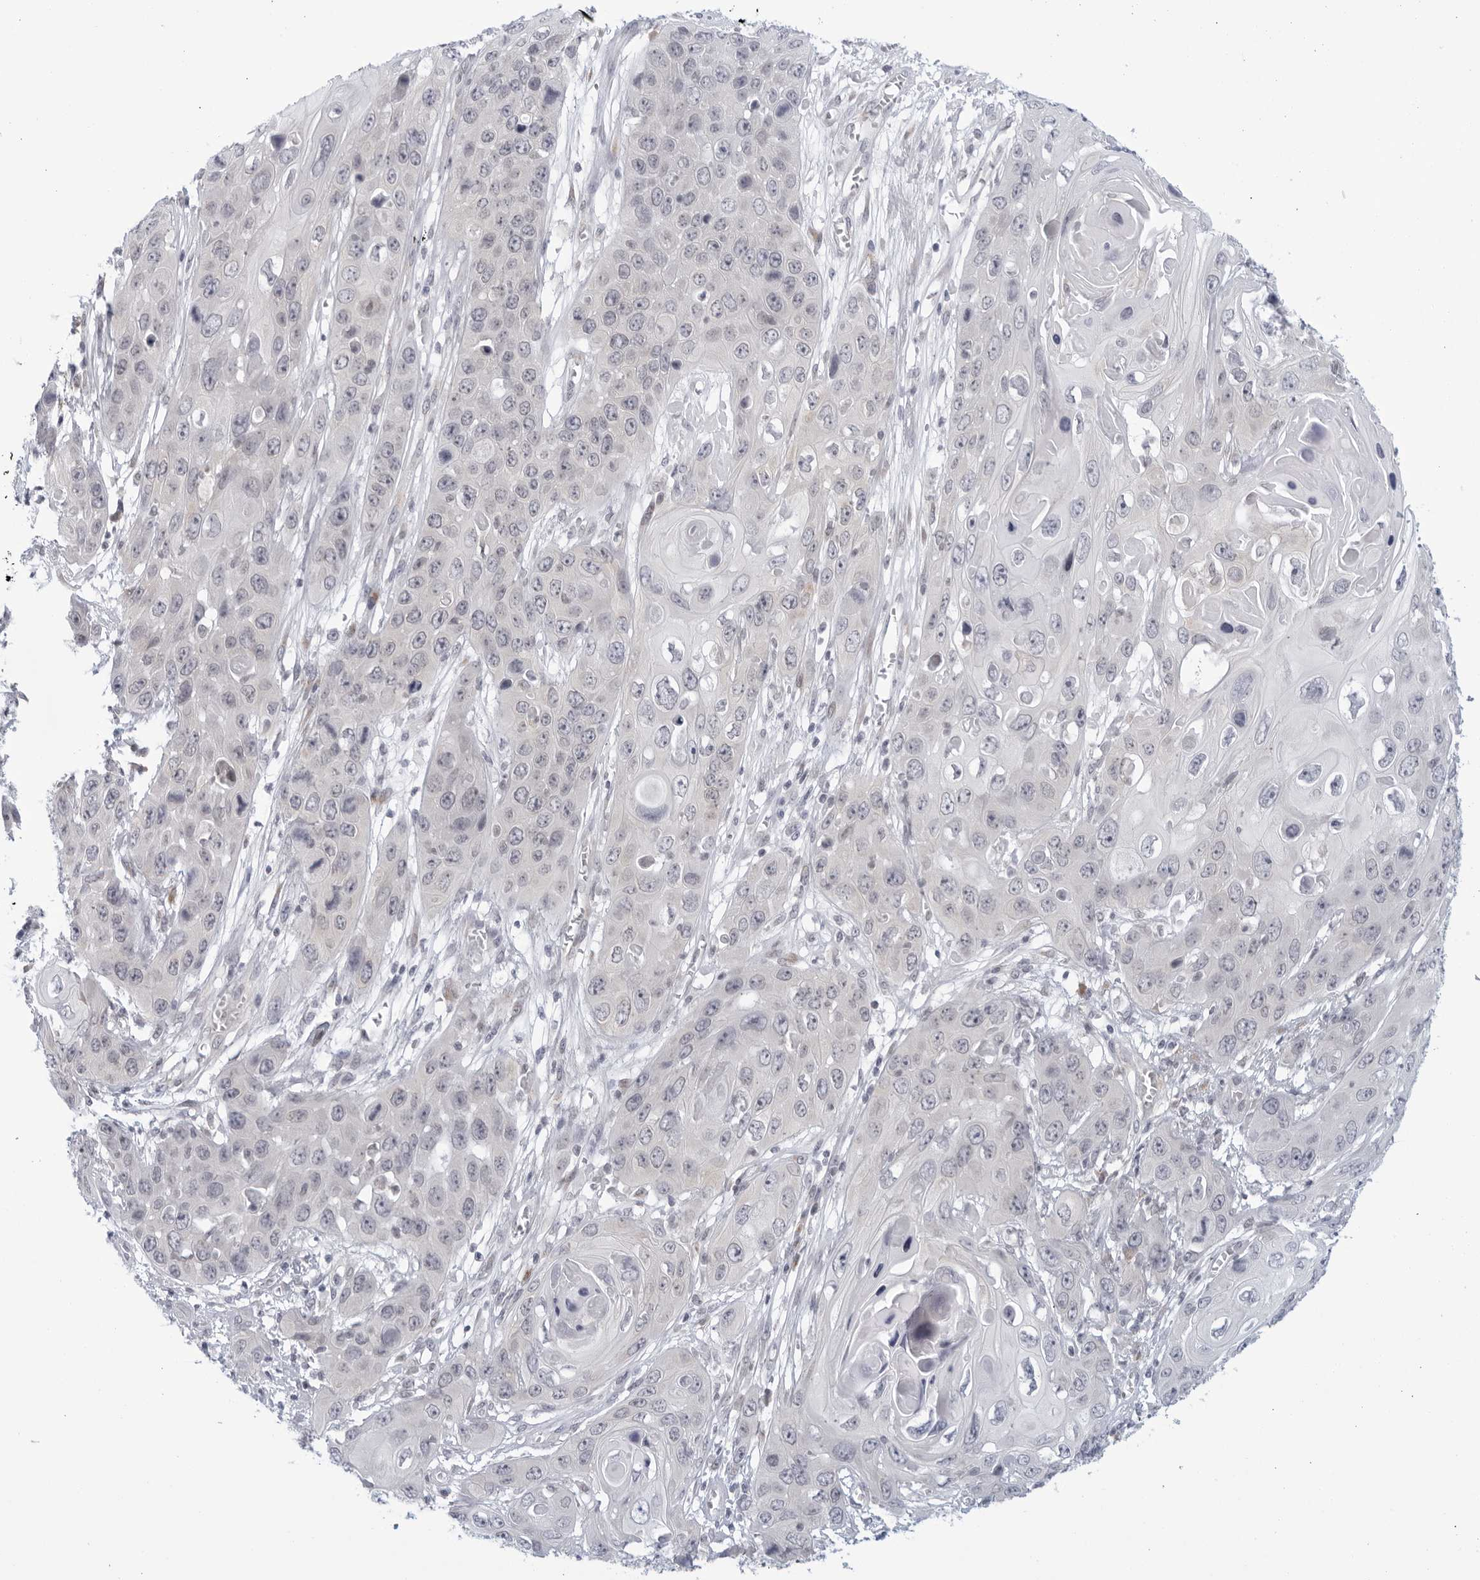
{"staining": {"intensity": "negative", "quantity": "none", "location": "none"}, "tissue": "skin cancer", "cell_type": "Tumor cells", "image_type": "cancer", "snomed": [{"axis": "morphology", "description": "Squamous cell carcinoma, NOS"}, {"axis": "topography", "description": "Skin"}], "caption": "This histopathology image is of skin cancer stained with immunohistochemistry (IHC) to label a protein in brown with the nuclei are counter-stained blue. There is no positivity in tumor cells.", "gene": "WDTC1", "patient": {"sex": "male", "age": 55}}